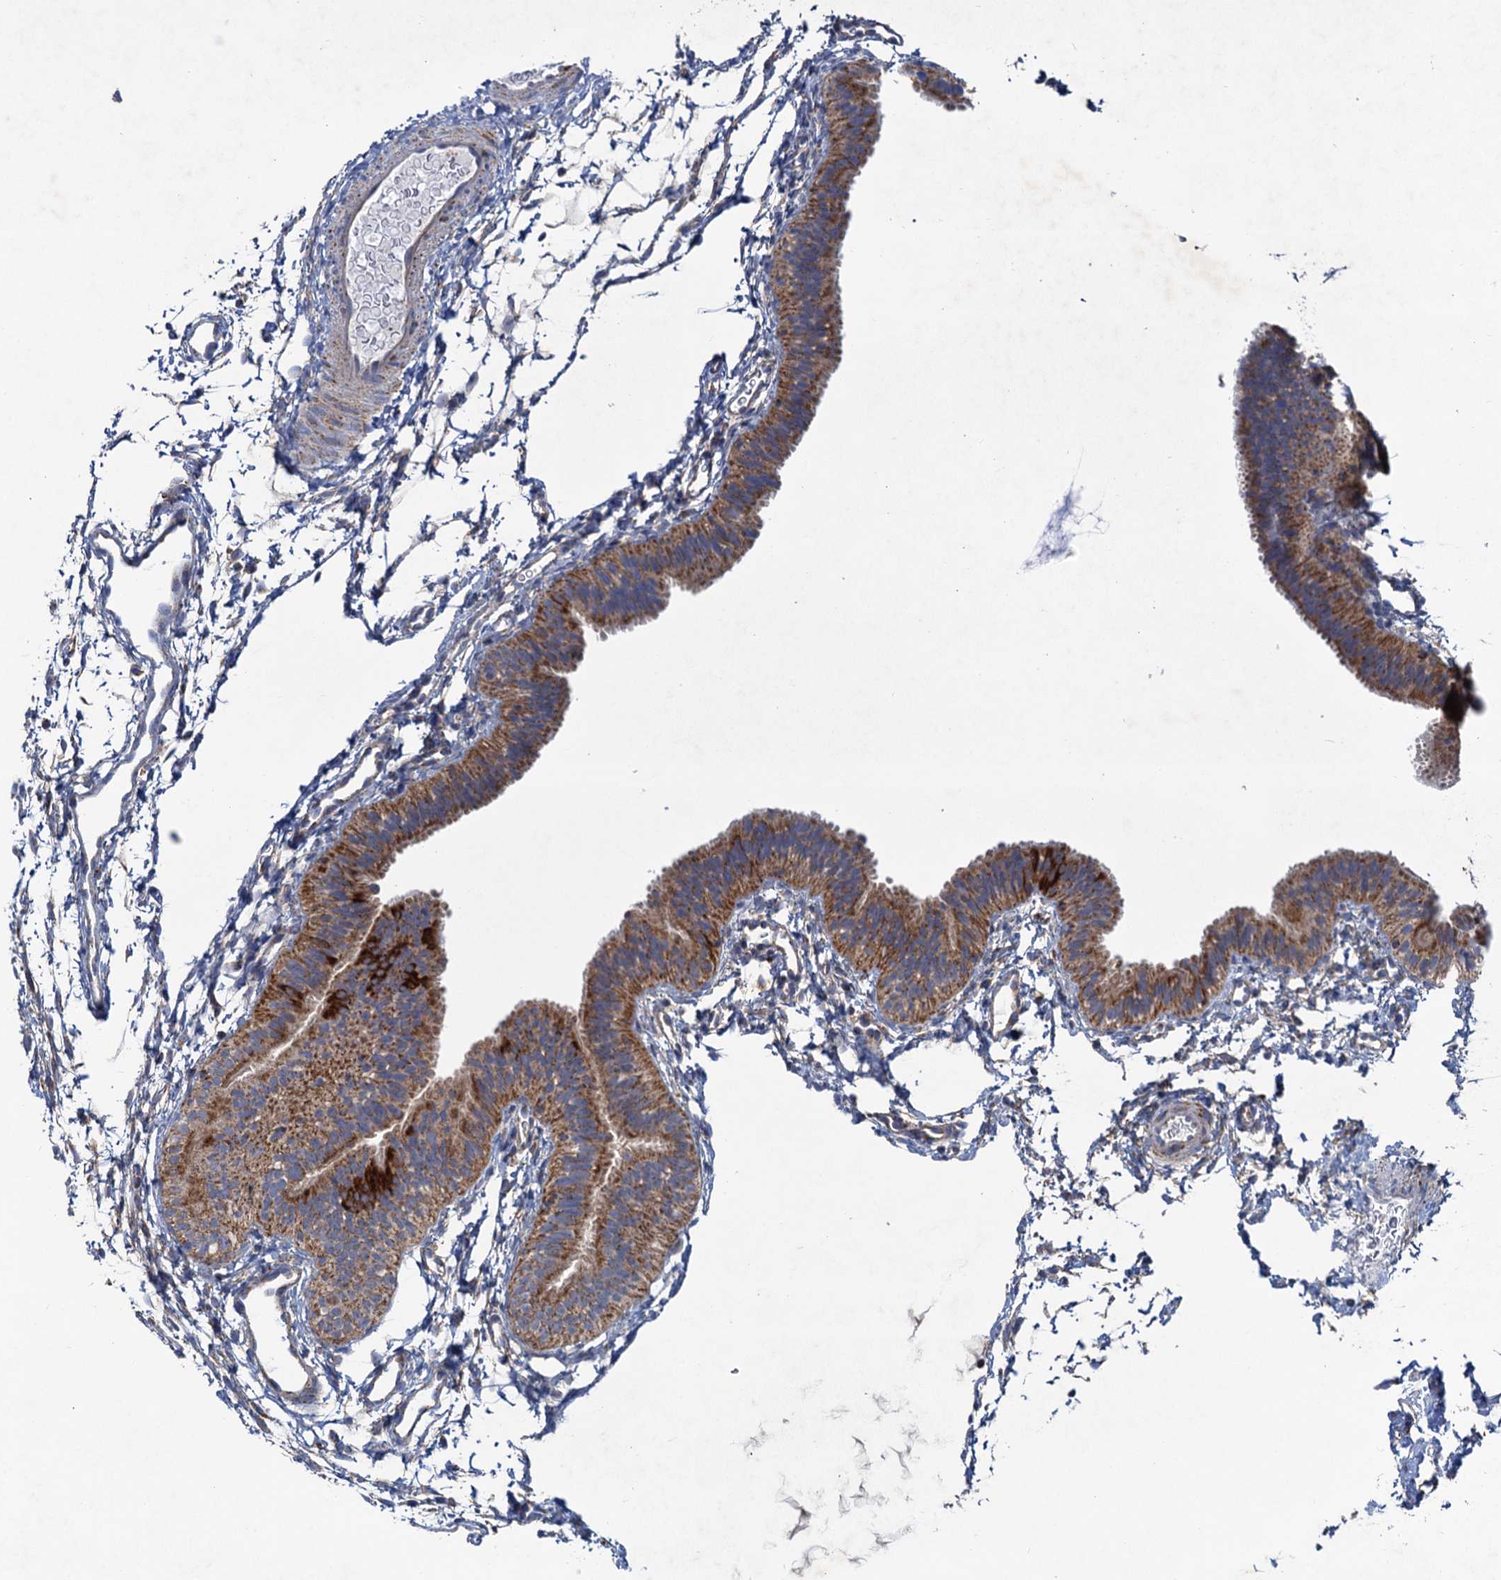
{"staining": {"intensity": "moderate", "quantity": ">75%", "location": "cytoplasmic/membranous"}, "tissue": "fallopian tube", "cell_type": "Glandular cells", "image_type": "normal", "snomed": [{"axis": "morphology", "description": "Normal tissue, NOS"}, {"axis": "topography", "description": "Fallopian tube"}], "caption": "Fallopian tube stained with a protein marker shows moderate staining in glandular cells.", "gene": "GTPBP3", "patient": {"sex": "female", "age": 35}}